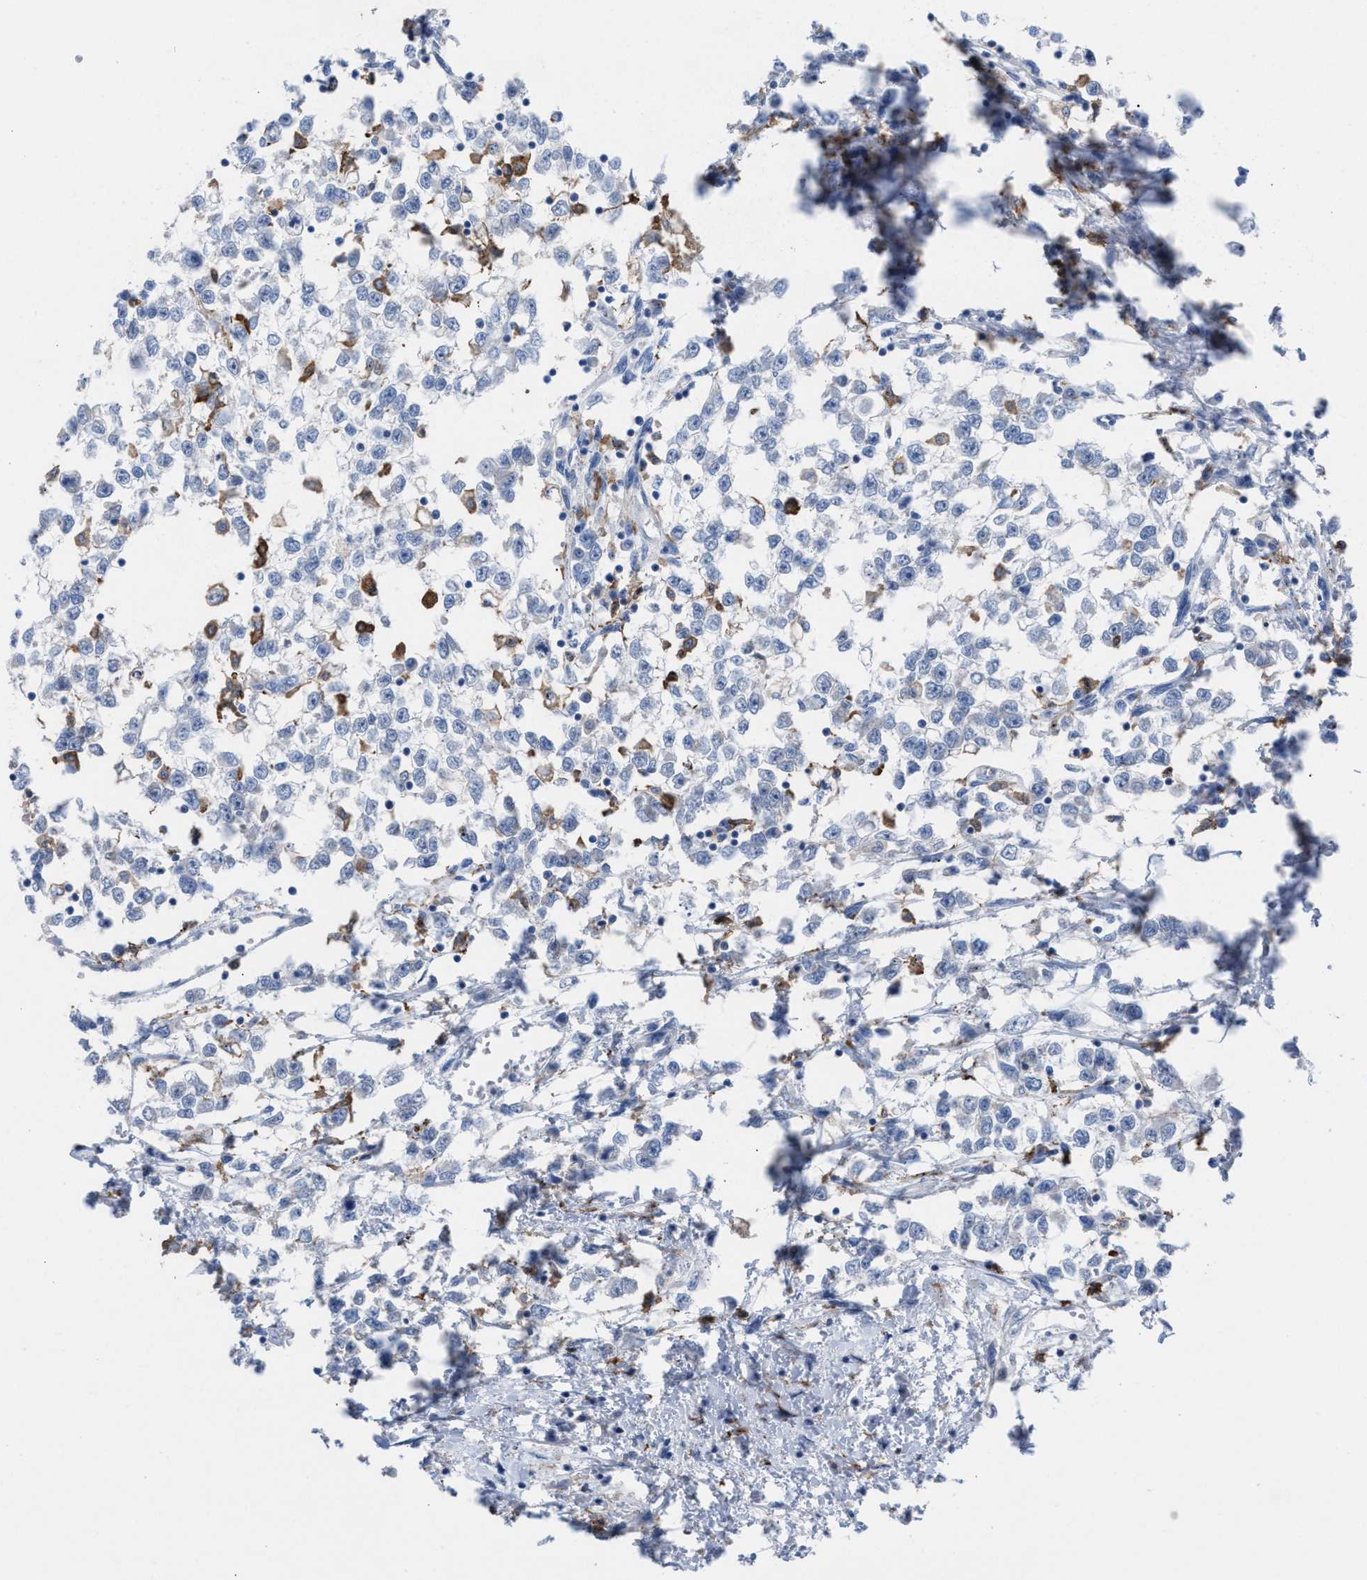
{"staining": {"intensity": "negative", "quantity": "none", "location": "none"}, "tissue": "testis cancer", "cell_type": "Tumor cells", "image_type": "cancer", "snomed": [{"axis": "morphology", "description": "Seminoma, NOS"}, {"axis": "morphology", "description": "Carcinoma, Embryonal, NOS"}, {"axis": "topography", "description": "Testis"}], "caption": "A photomicrograph of testis cancer (embryonal carcinoma) stained for a protein demonstrates no brown staining in tumor cells.", "gene": "SLC47A1", "patient": {"sex": "male", "age": 51}}